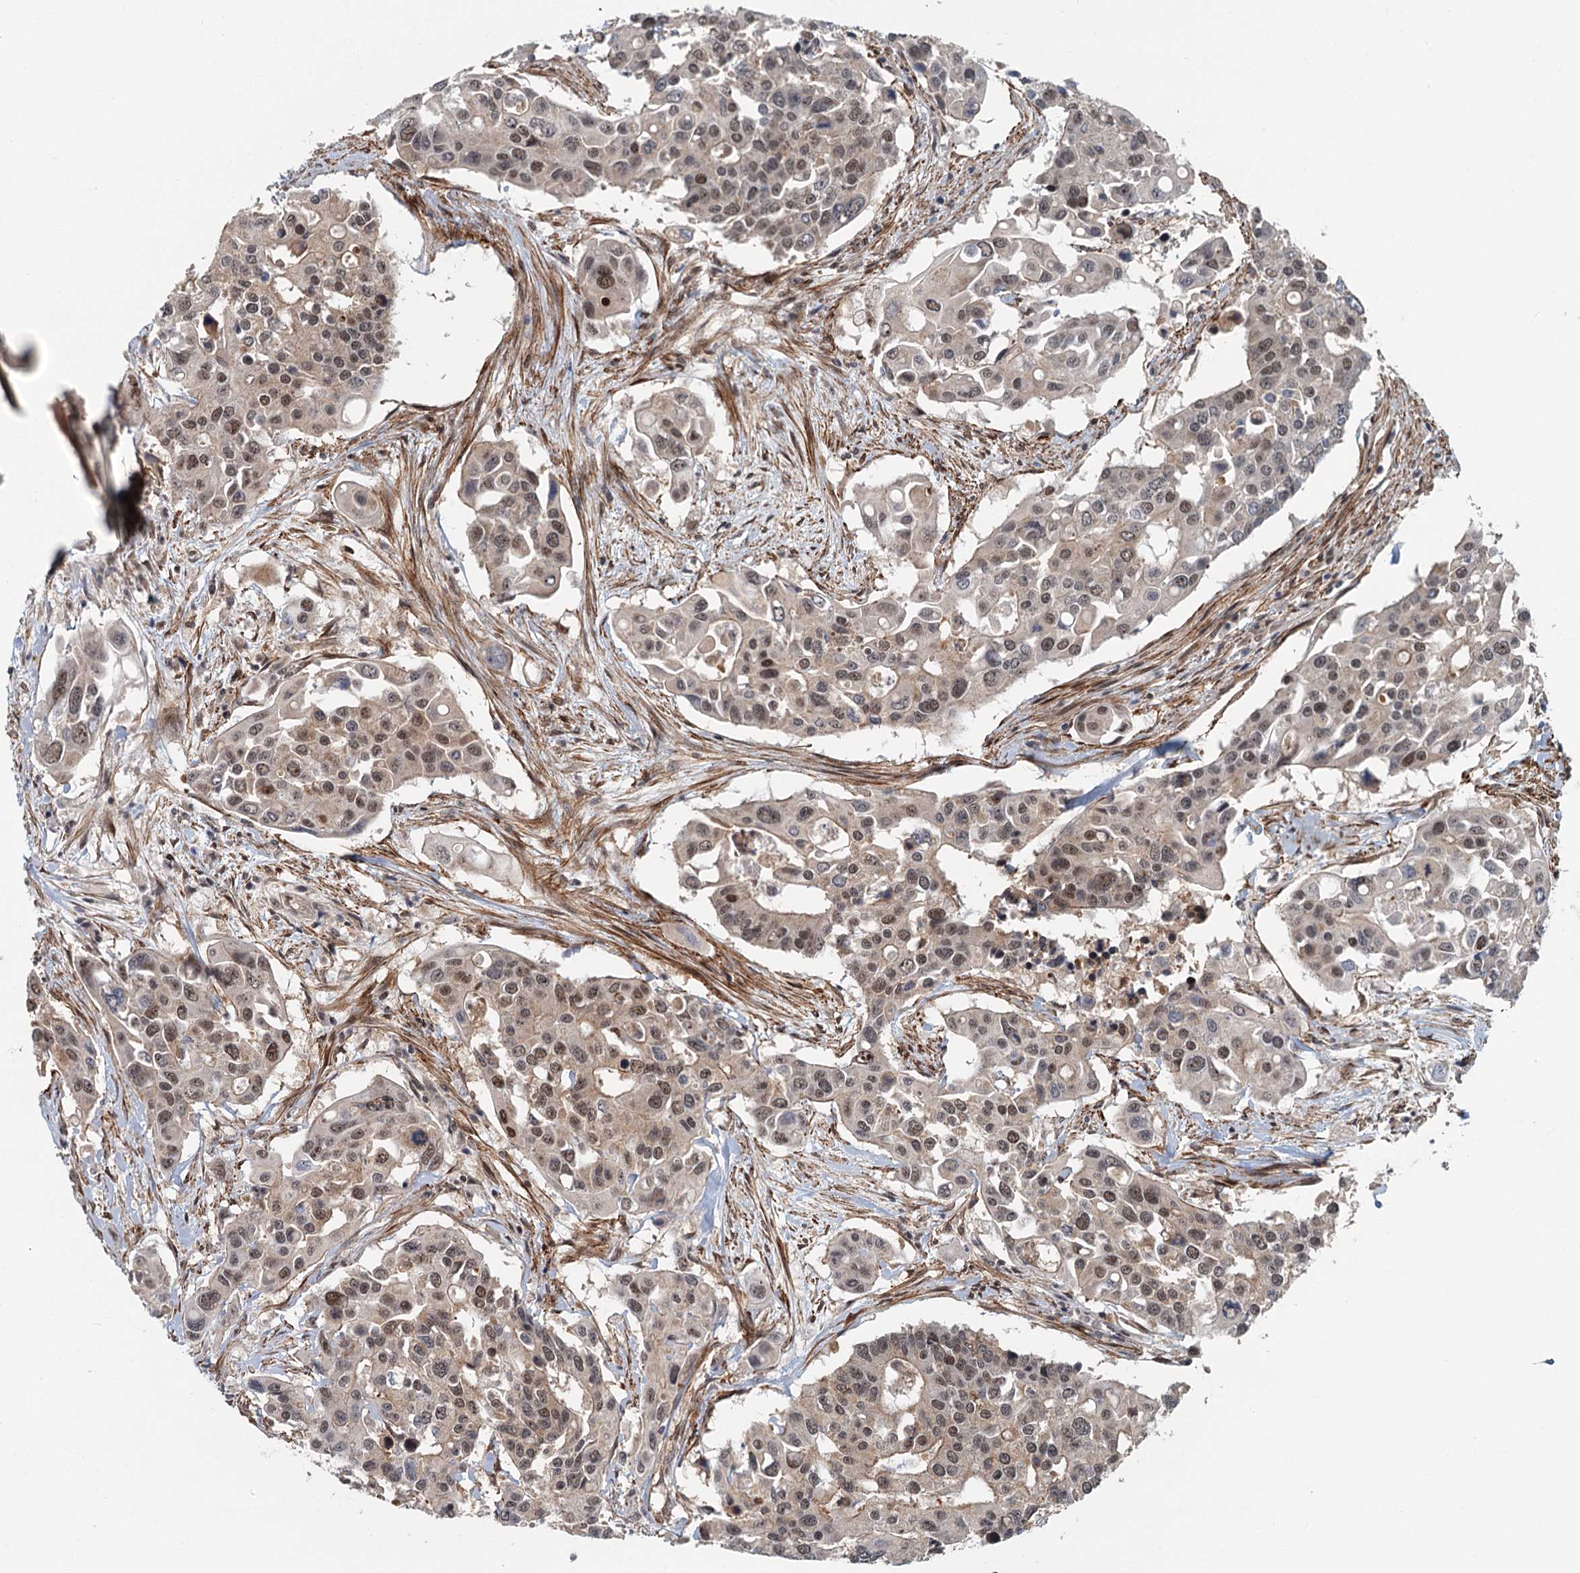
{"staining": {"intensity": "moderate", "quantity": ">75%", "location": "nuclear"}, "tissue": "colorectal cancer", "cell_type": "Tumor cells", "image_type": "cancer", "snomed": [{"axis": "morphology", "description": "Adenocarcinoma, NOS"}, {"axis": "topography", "description": "Colon"}], "caption": "DAB (3,3'-diaminobenzidine) immunohistochemical staining of adenocarcinoma (colorectal) exhibits moderate nuclear protein positivity in approximately >75% of tumor cells. (Brightfield microscopy of DAB IHC at high magnification).", "gene": "TAS2R42", "patient": {"sex": "male", "age": 77}}